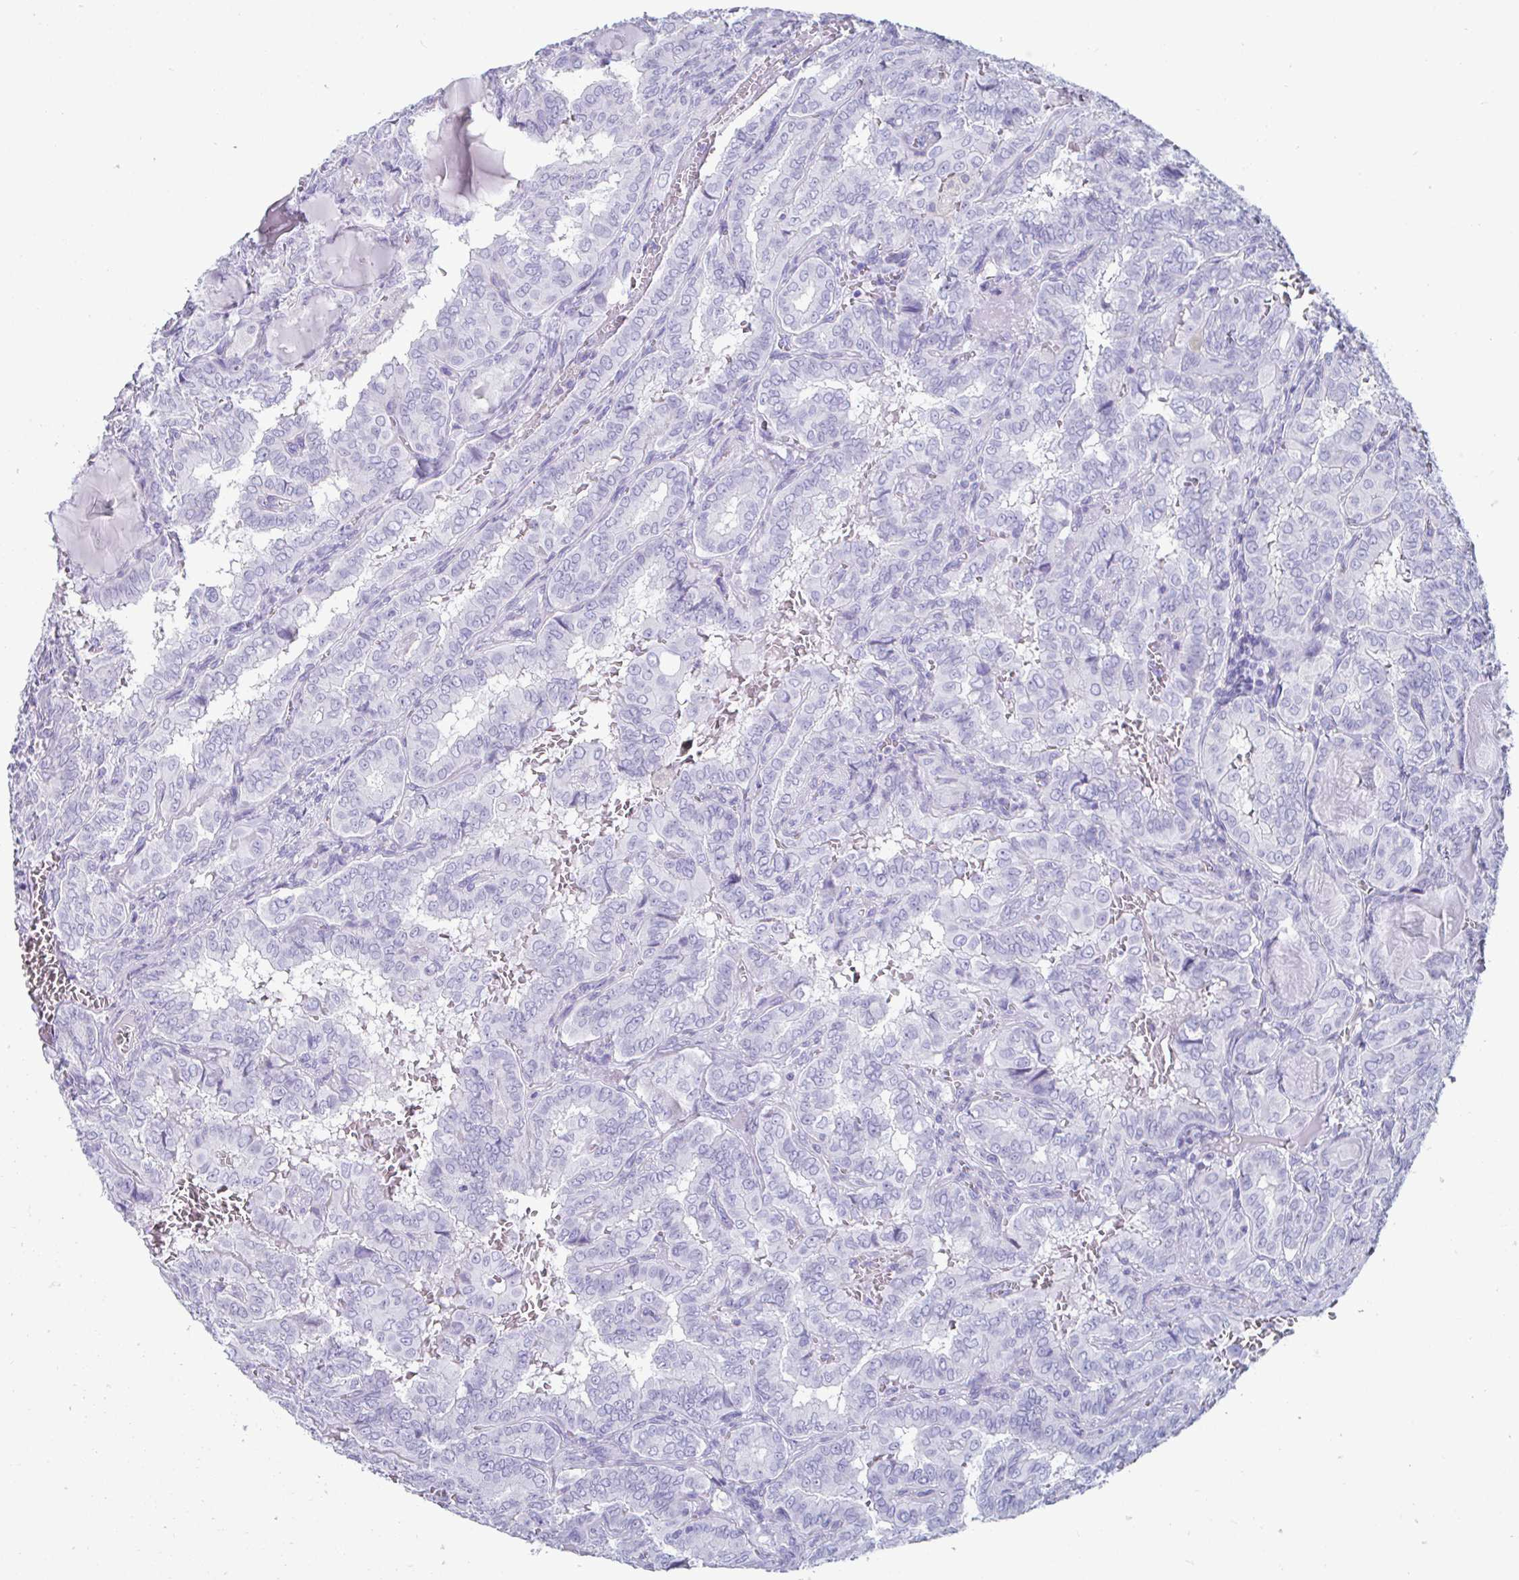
{"staining": {"intensity": "negative", "quantity": "none", "location": "none"}, "tissue": "thyroid cancer", "cell_type": "Tumor cells", "image_type": "cancer", "snomed": [{"axis": "morphology", "description": "Papillary adenocarcinoma, NOS"}, {"axis": "topography", "description": "Thyroid gland"}], "caption": "This is a photomicrograph of immunohistochemistry staining of thyroid cancer (papillary adenocarcinoma), which shows no expression in tumor cells. (DAB (3,3'-diaminobenzidine) immunohistochemistry with hematoxylin counter stain).", "gene": "CREG2", "patient": {"sex": "female", "age": 46}}